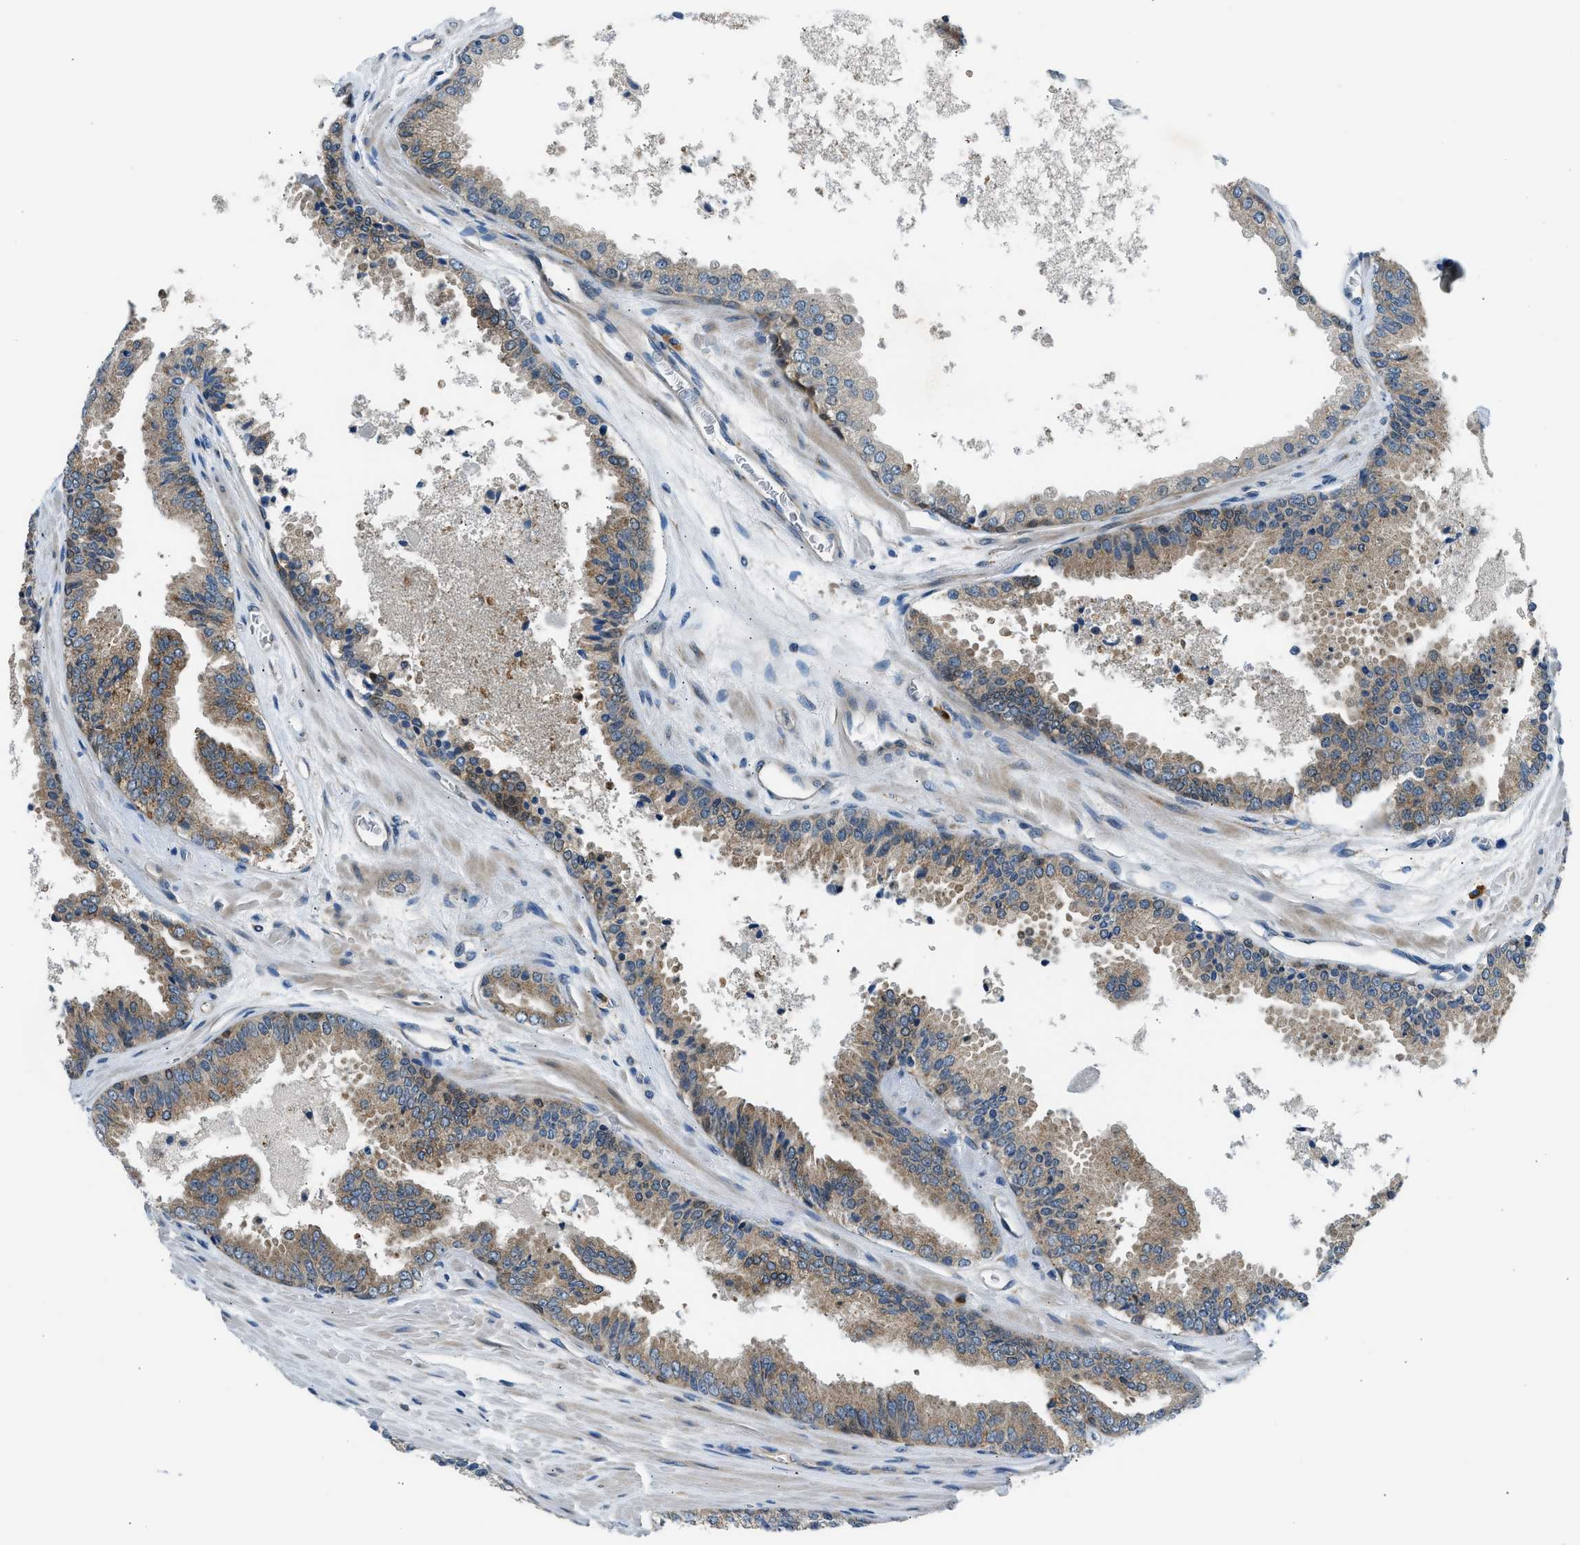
{"staining": {"intensity": "moderate", "quantity": ">75%", "location": "cytoplasmic/membranous"}, "tissue": "prostate cancer", "cell_type": "Tumor cells", "image_type": "cancer", "snomed": [{"axis": "morphology", "description": "Adenocarcinoma, High grade"}, {"axis": "topography", "description": "Prostate"}], "caption": "This is an image of IHC staining of prostate cancer (adenocarcinoma (high-grade)), which shows moderate positivity in the cytoplasmic/membranous of tumor cells.", "gene": "EDARADD", "patient": {"sex": "male", "age": 65}}